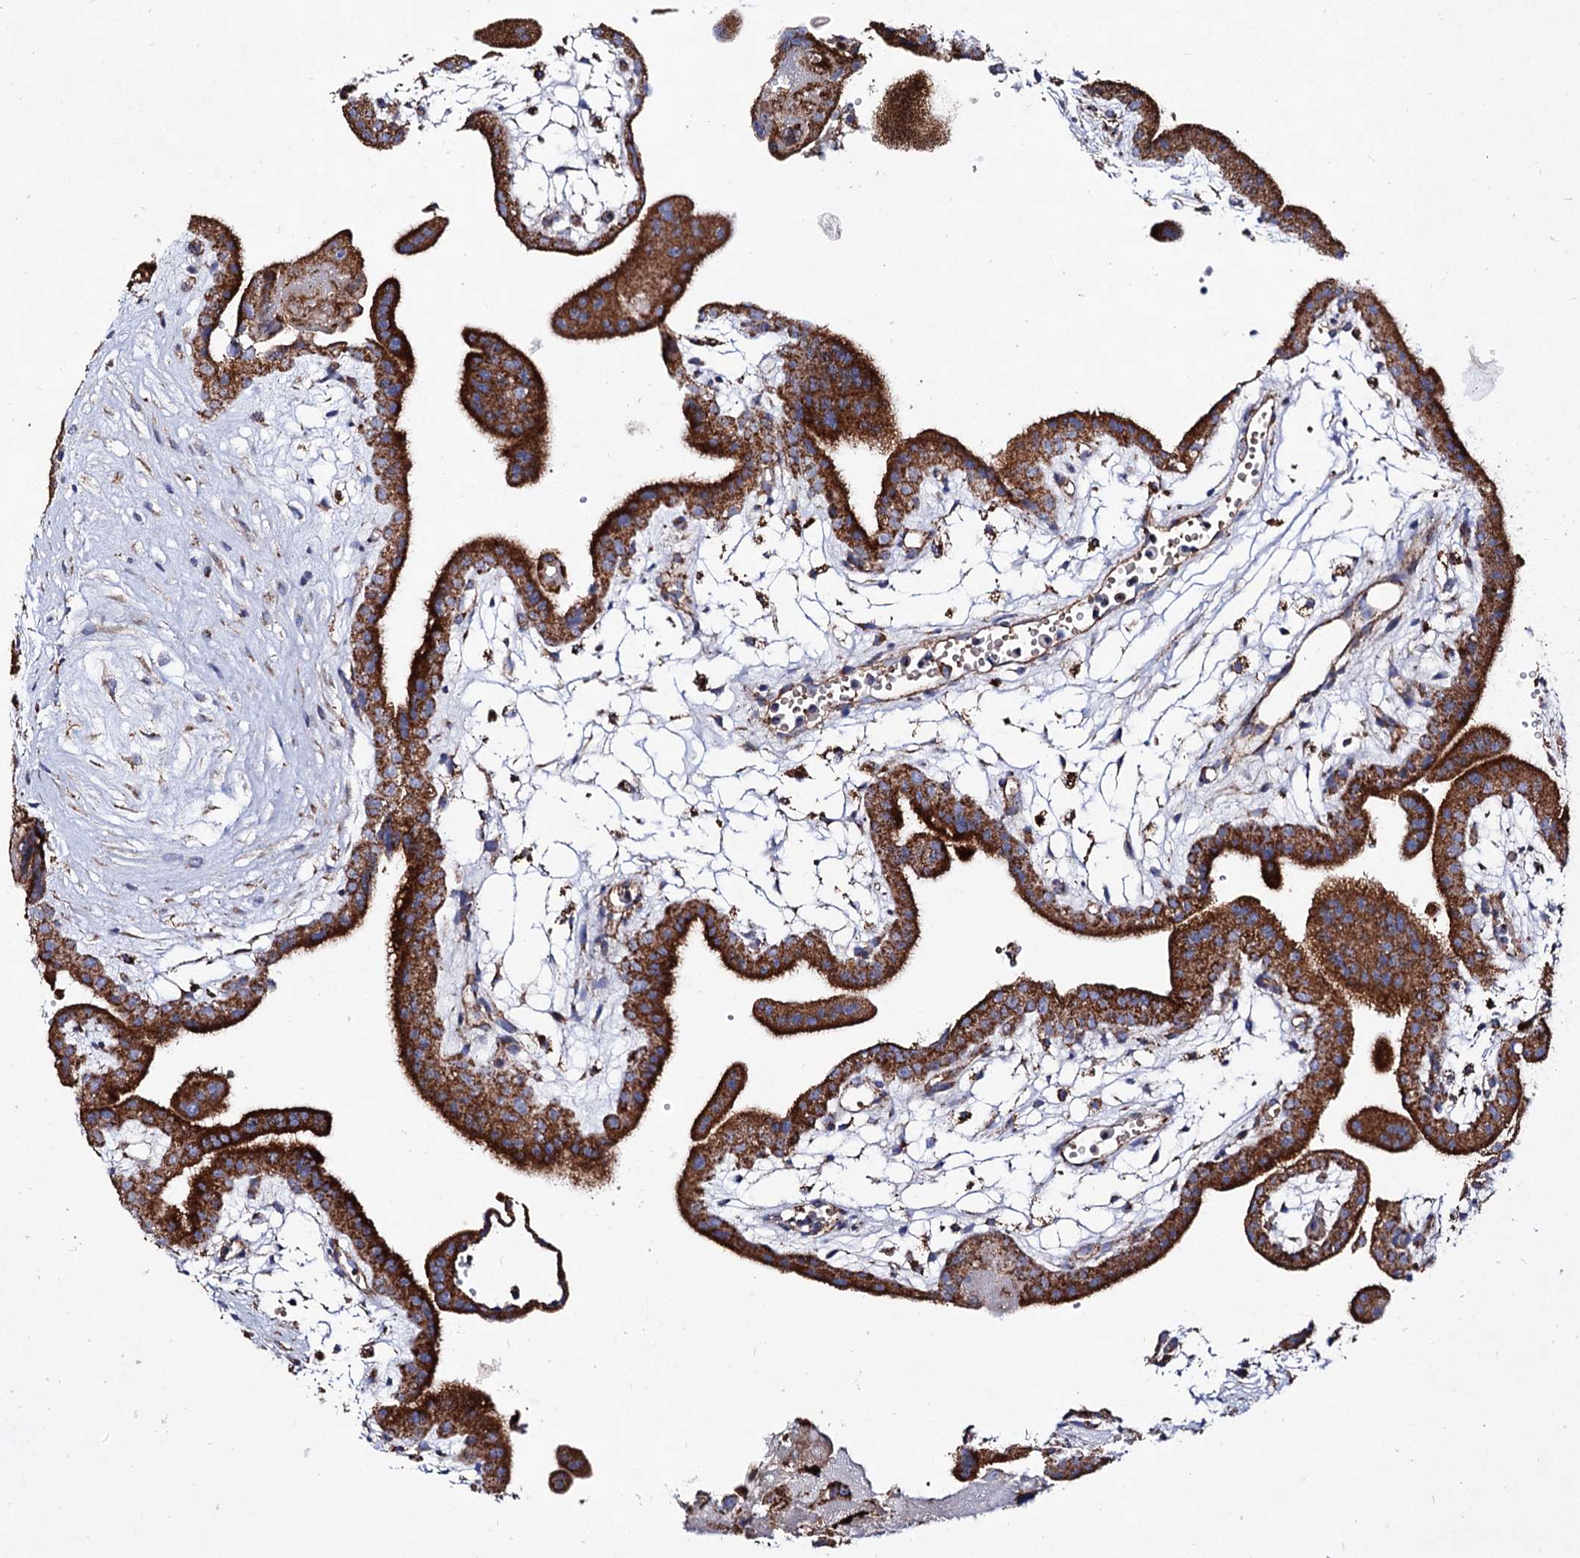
{"staining": {"intensity": "moderate", "quantity": ">75%", "location": "cytoplasmic/membranous"}, "tissue": "placenta", "cell_type": "Decidual cells", "image_type": "normal", "snomed": [{"axis": "morphology", "description": "Normal tissue, NOS"}, {"axis": "topography", "description": "Placenta"}], "caption": "The photomicrograph shows a brown stain indicating the presence of a protein in the cytoplasmic/membranous of decidual cells in placenta. The staining was performed using DAB (3,3'-diaminobenzidine) to visualize the protein expression in brown, while the nuclei were stained in blue with hematoxylin (Magnification: 20x).", "gene": "ACAD9", "patient": {"sex": "female", "age": 18}}